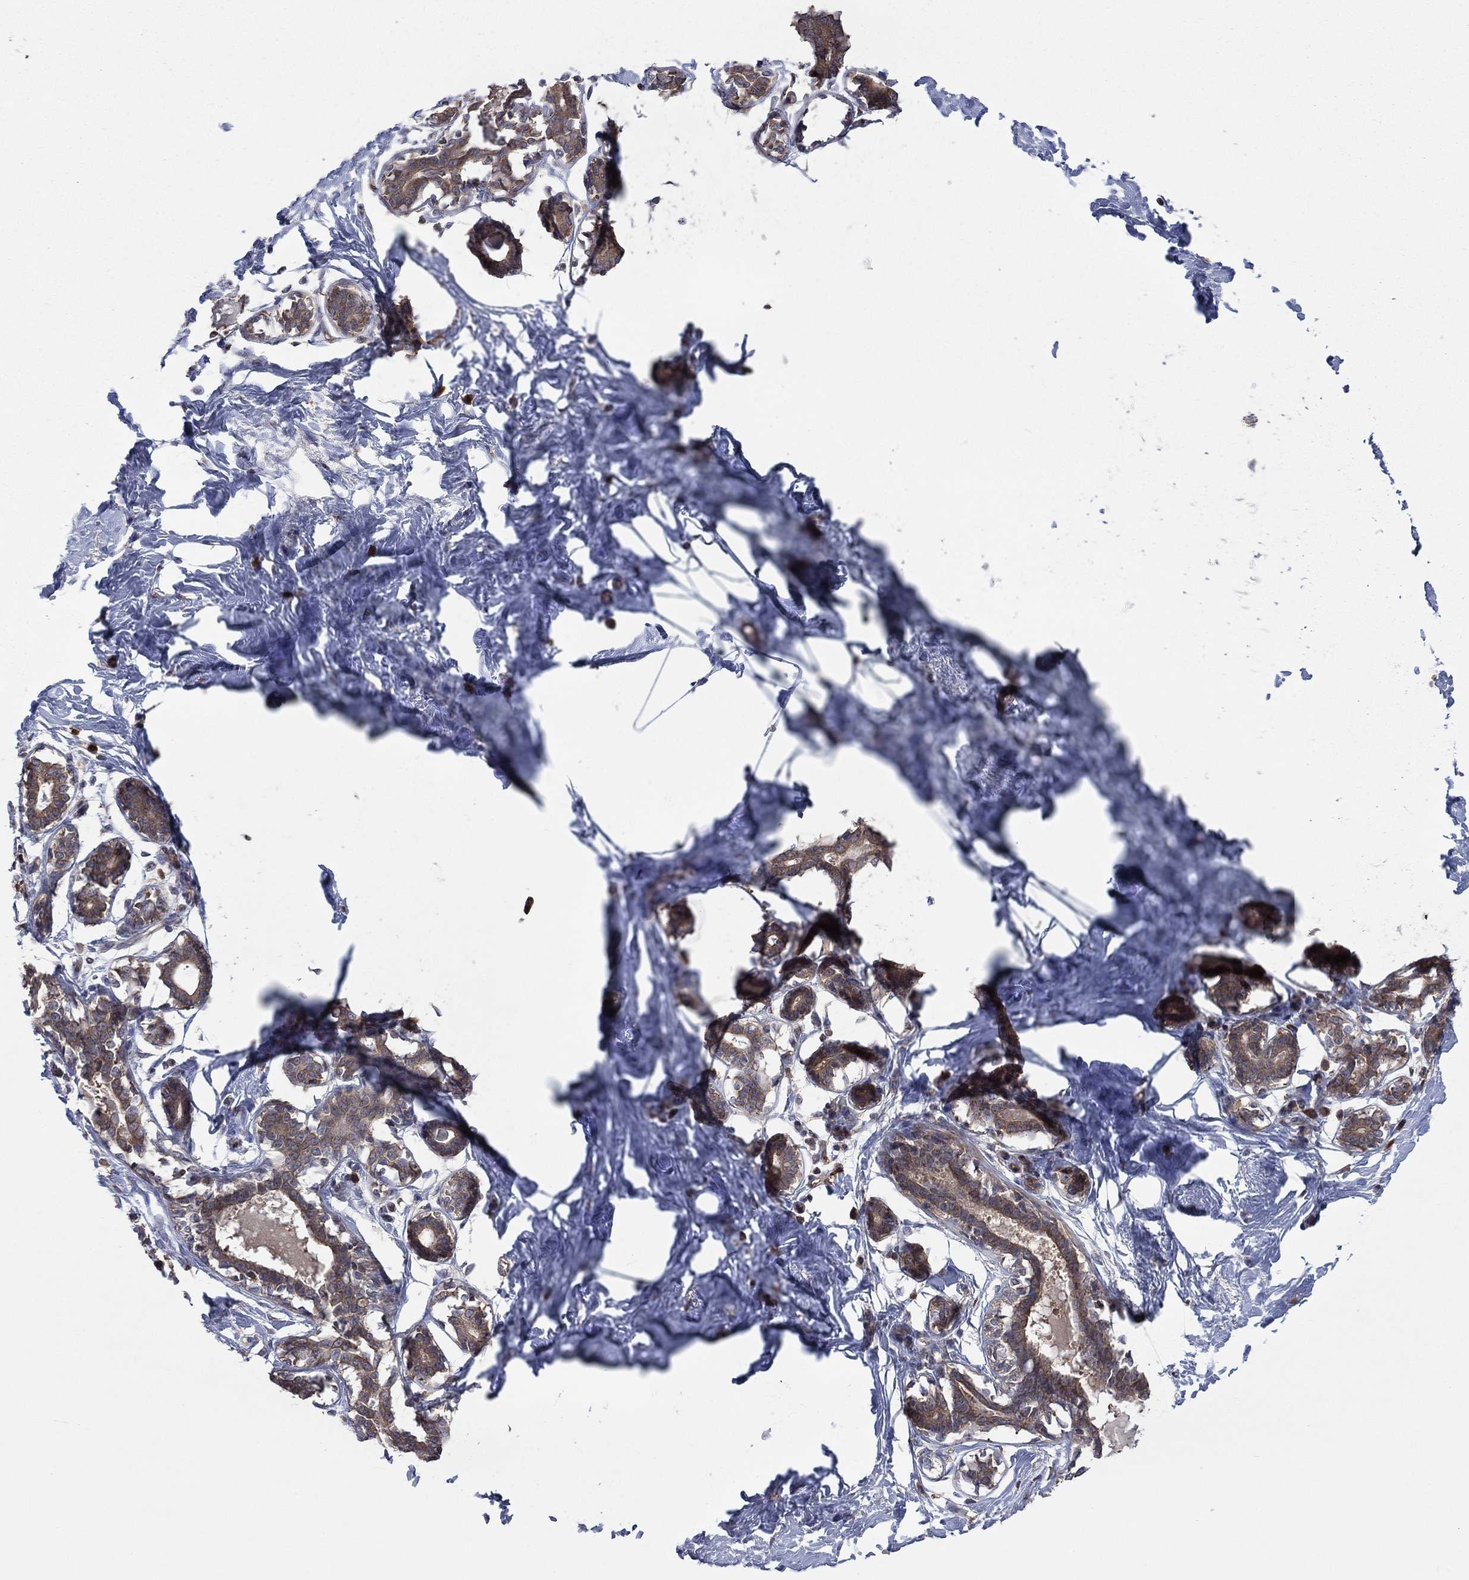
{"staining": {"intensity": "moderate", "quantity": ">75%", "location": "cytoplasmic/membranous"}, "tissue": "breast", "cell_type": "Glandular cells", "image_type": "normal", "snomed": [{"axis": "morphology", "description": "Normal tissue, NOS"}, {"axis": "morphology", "description": "Lobular carcinoma, in situ"}, {"axis": "topography", "description": "Breast"}], "caption": "IHC of unremarkable breast shows medium levels of moderate cytoplasmic/membranous positivity in approximately >75% of glandular cells. The staining was performed using DAB to visualize the protein expression in brown, while the nuclei were stained in blue with hematoxylin (Magnification: 20x).", "gene": "C2orf76", "patient": {"sex": "female", "age": 35}}